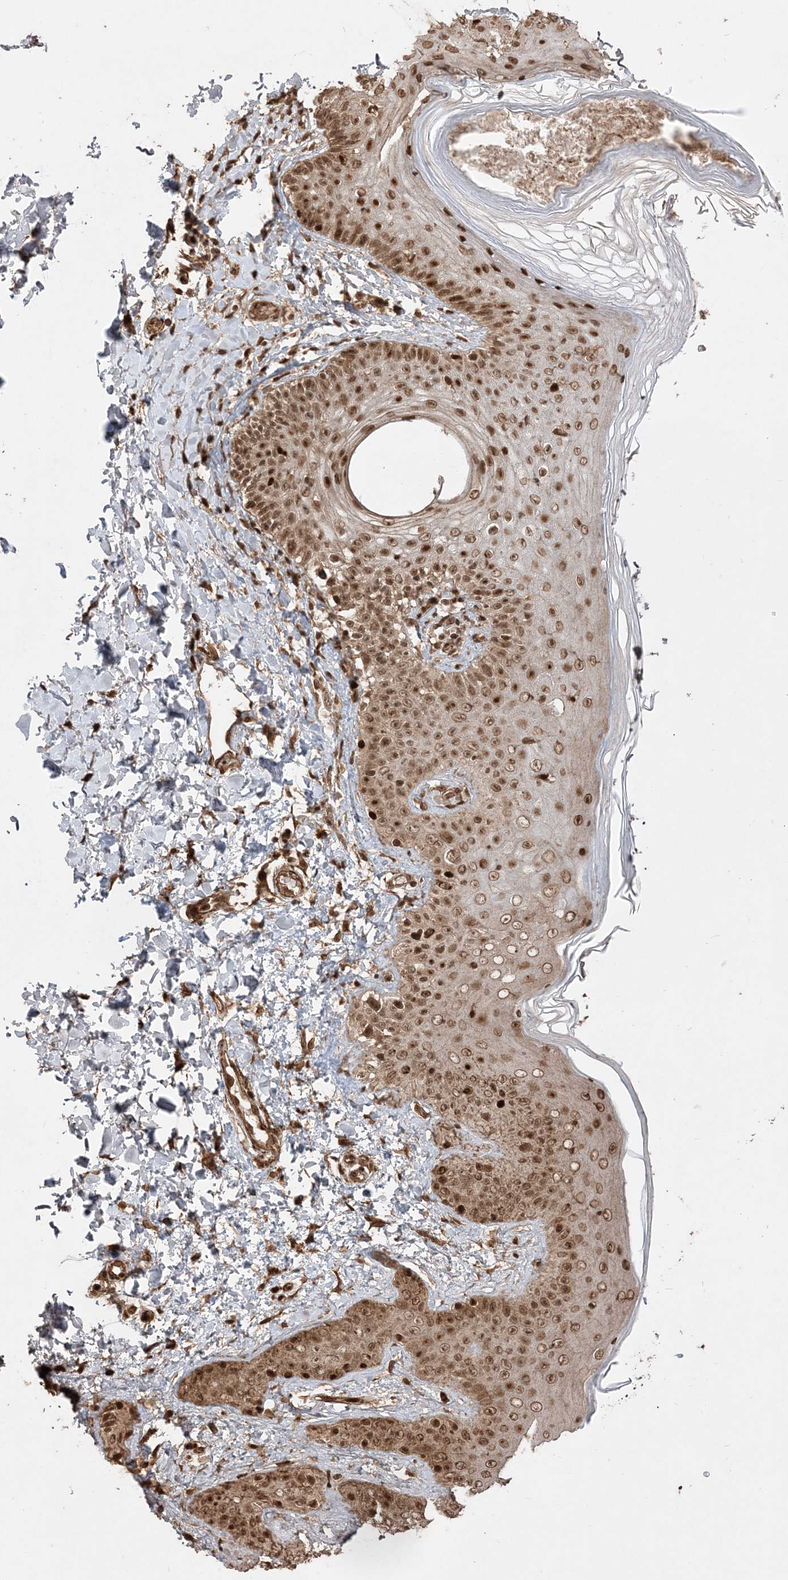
{"staining": {"intensity": "moderate", "quantity": ">75%", "location": "cytoplasmic/membranous,nuclear"}, "tissue": "skin", "cell_type": "Fibroblasts", "image_type": "normal", "snomed": [{"axis": "morphology", "description": "Normal tissue, NOS"}, {"axis": "topography", "description": "Skin"}], "caption": "Brown immunohistochemical staining in unremarkable human skin reveals moderate cytoplasmic/membranous,nuclear positivity in about >75% of fibroblasts.", "gene": "ETAA1", "patient": {"sex": "male", "age": 52}}